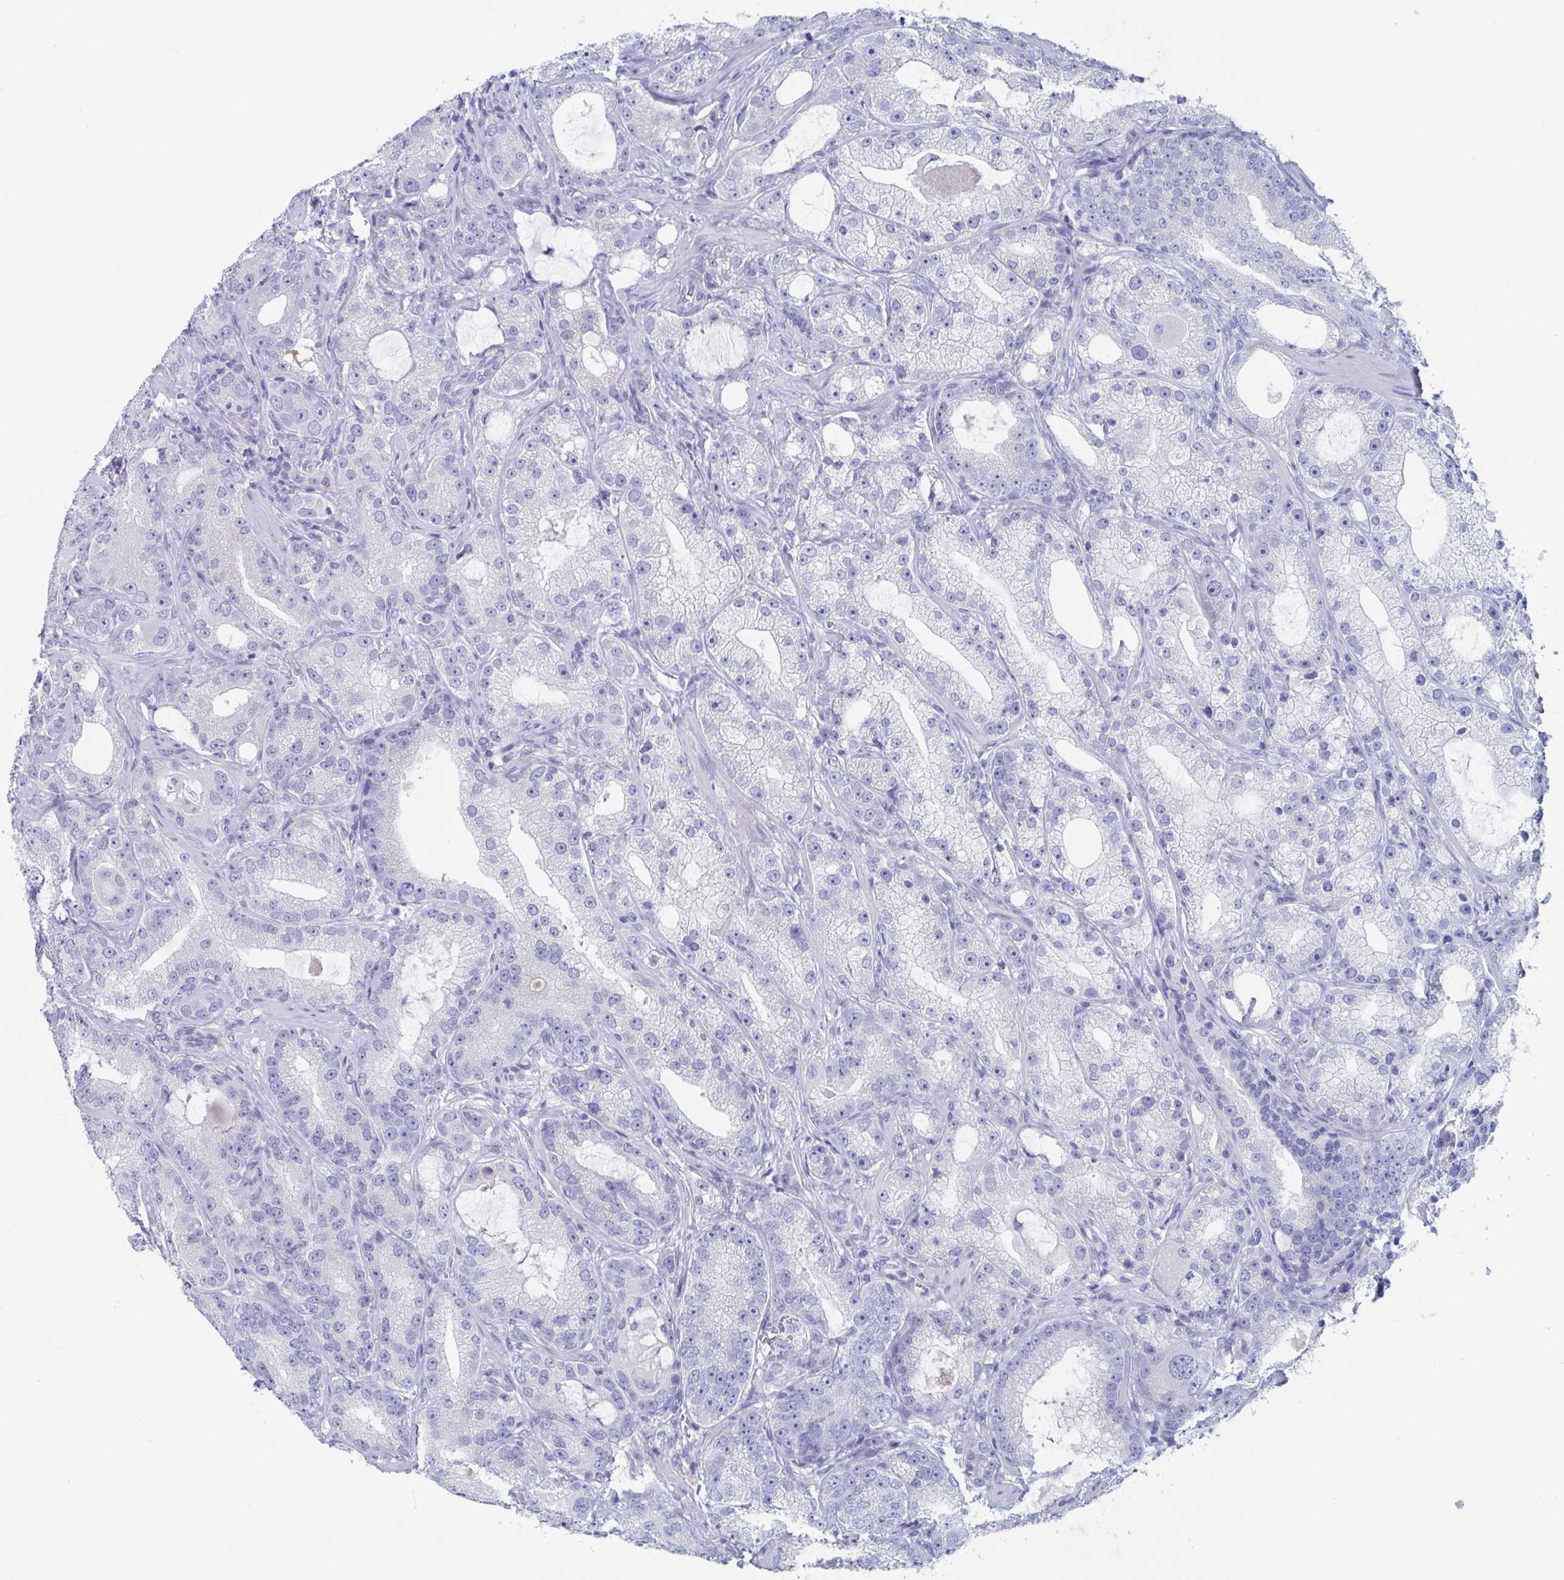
{"staining": {"intensity": "negative", "quantity": "none", "location": "none"}, "tissue": "prostate cancer", "cell_type": "Tumor cells", "image_type": "cancer", "snomed": [{"axis": "morphology", "description": "Adenocarcinoma, High grade"}, {"axis": "topography", "description": "Prostate"}], "caption": "A photomicrograph of prostate cancer stained for a protein demonstrates no brown staining in tumor cells.", "gene": "NT5C3B", "patient": {"sex": "male", "age": 65}}